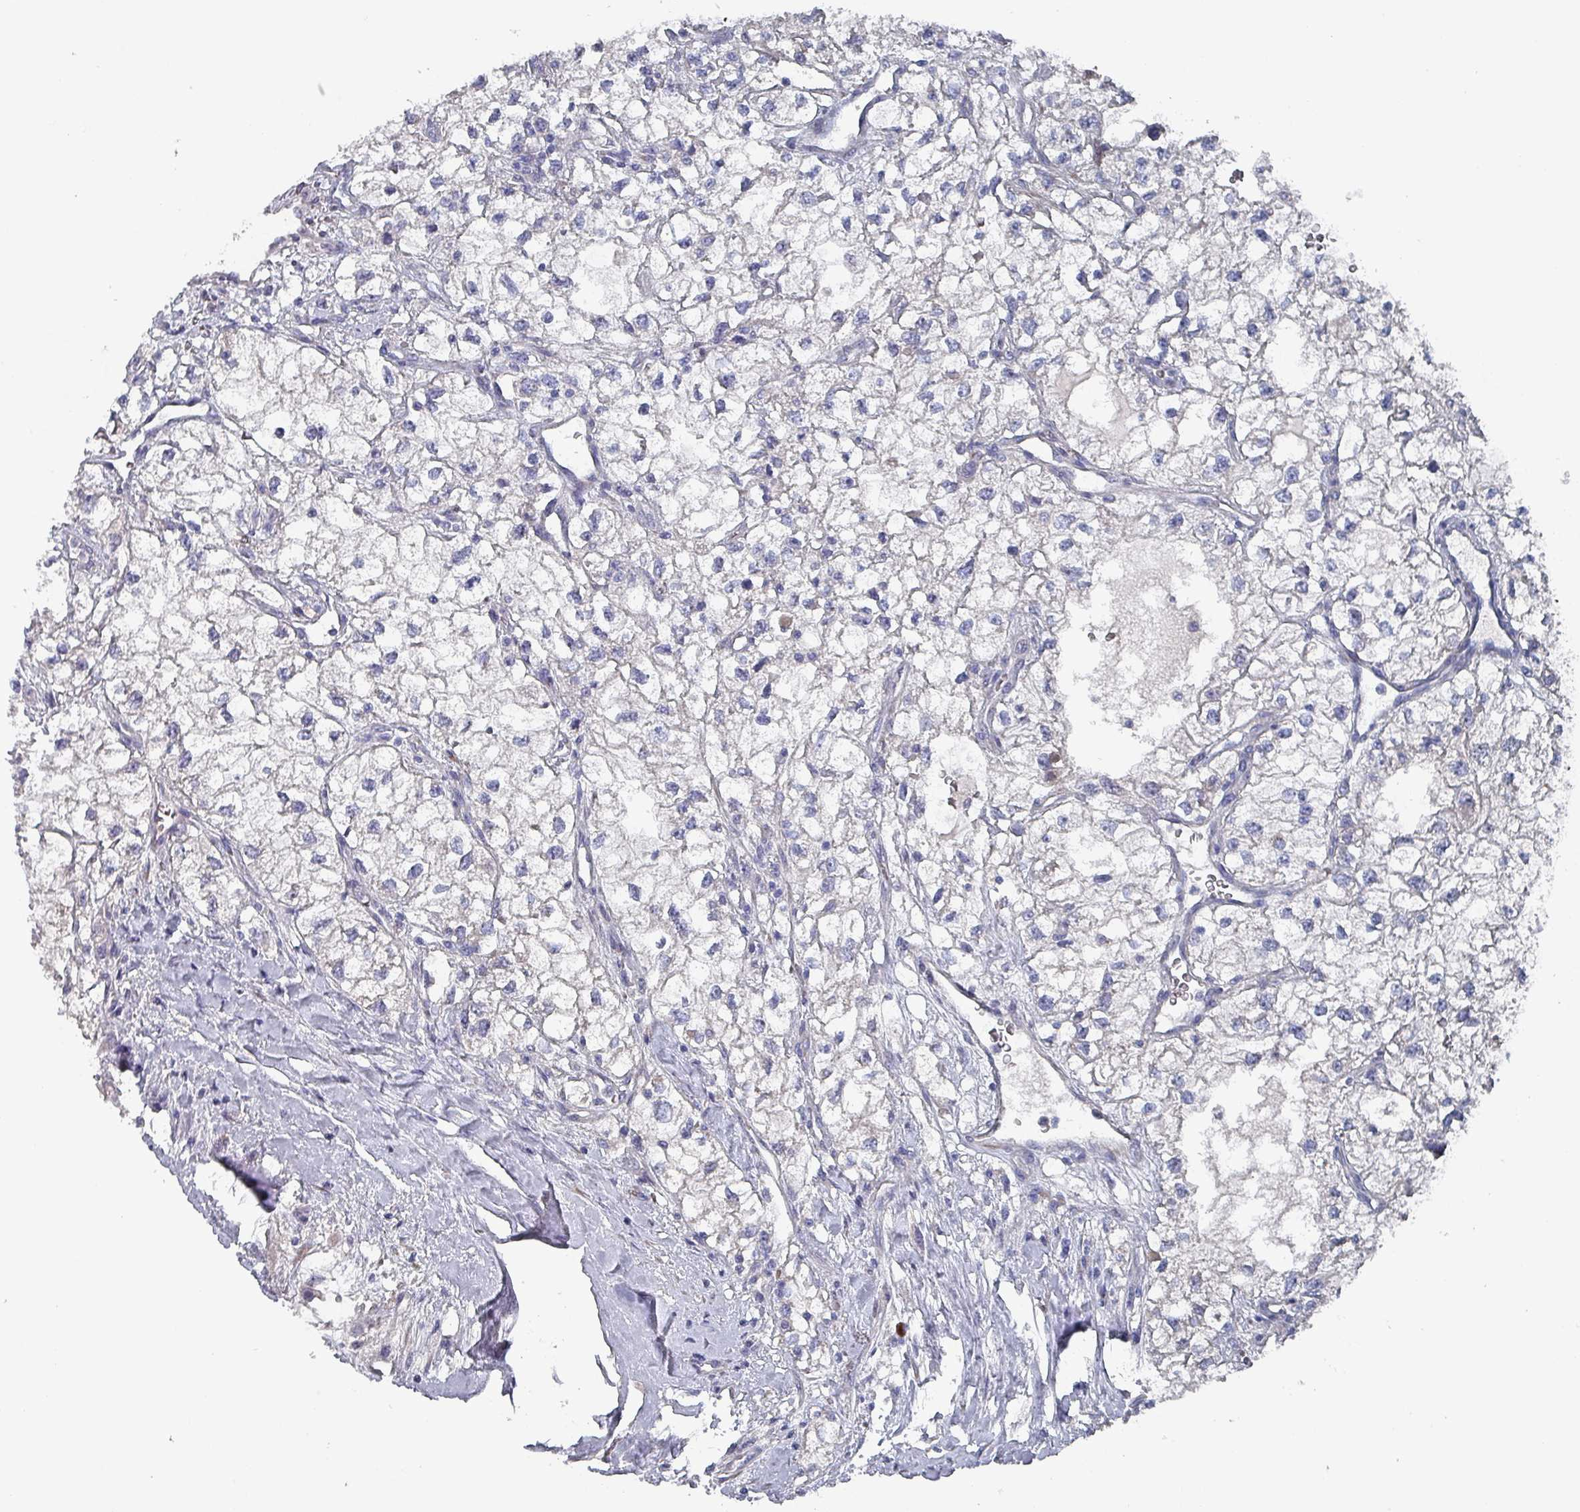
{"staining": {"intensity": "negative", "quantity": "none", "location": "none"}, "tissue": "renal cancer", "cell_type": "Tumor cells", "image_type": "cancer", "snomed": [{"axis": "morphology", "description": "Adenocarcinoma, NOS"}, {"axis": "topography", "description": "Kidney"}], "caption": "This image is of adenocarcinoma (renal) stained with immunohistochemistry to label a protein in brown with the nuclei are counter-stained blue. There is no staining in tumor cells.", "gene": "DRD5", "patient": {"sex": "male", "age": 59}}